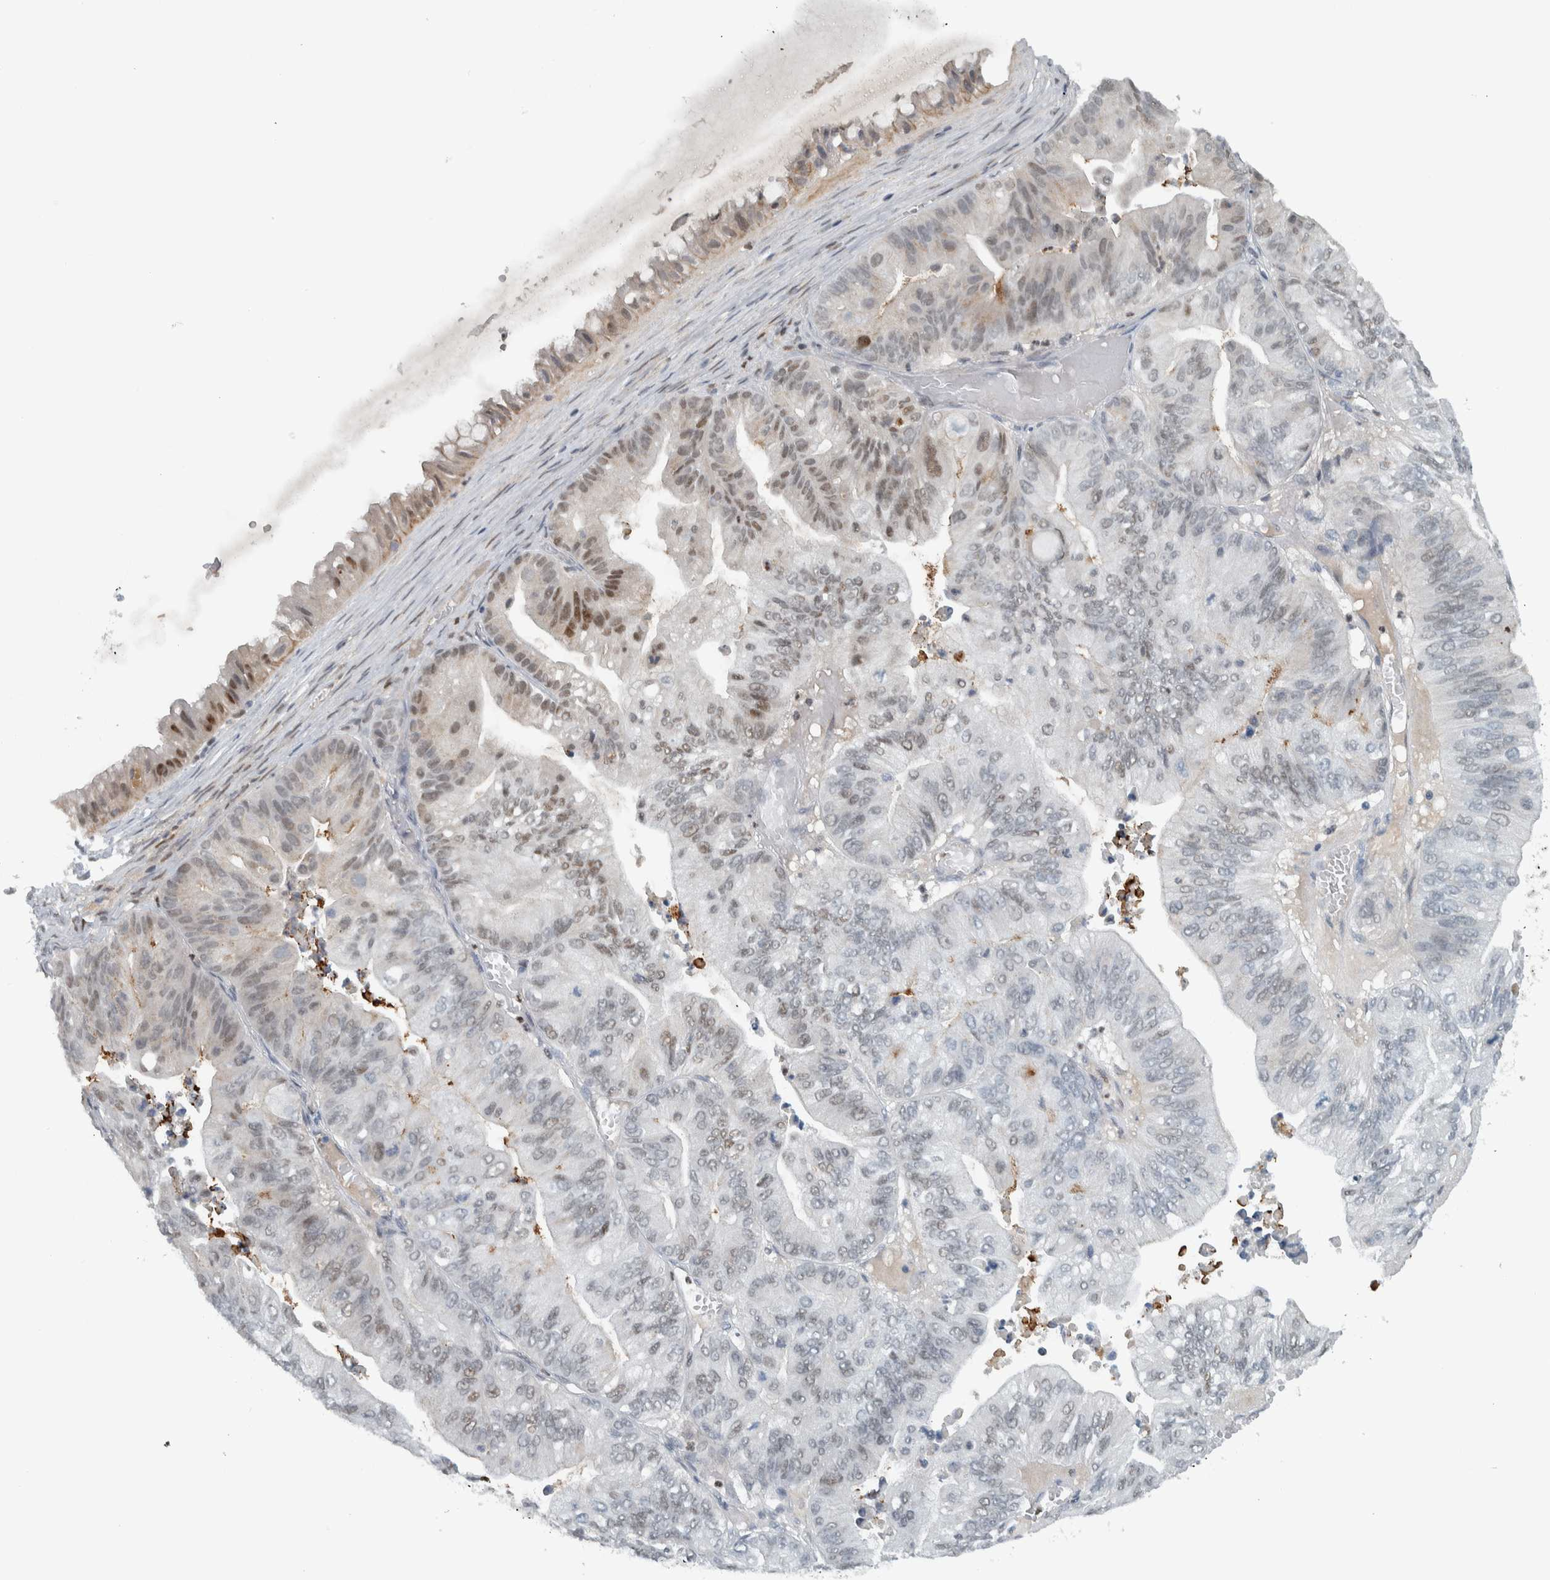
{"staining": {"intensity": "weak", "quantity": "<25%", "location": "nuclear"}, "tissue": "ovarian cancer", "cell_type": "Tumor cells", "image_type": "cancer", "snomed": [{"axis": "morphology", "description": "Cystadenocarcinoma, mucinous, NOS"}, {"axis": "topography", "description": "Ovary"}], "caption": "Immunohistochemistry image of human ovarian cancer (mucinous cystadenocarcinoma) stained for a protein (brown), which exhibits no expression in tumor cells.", "gene": "ADPRM", "patient": {"sex": "female", "age": 61}}